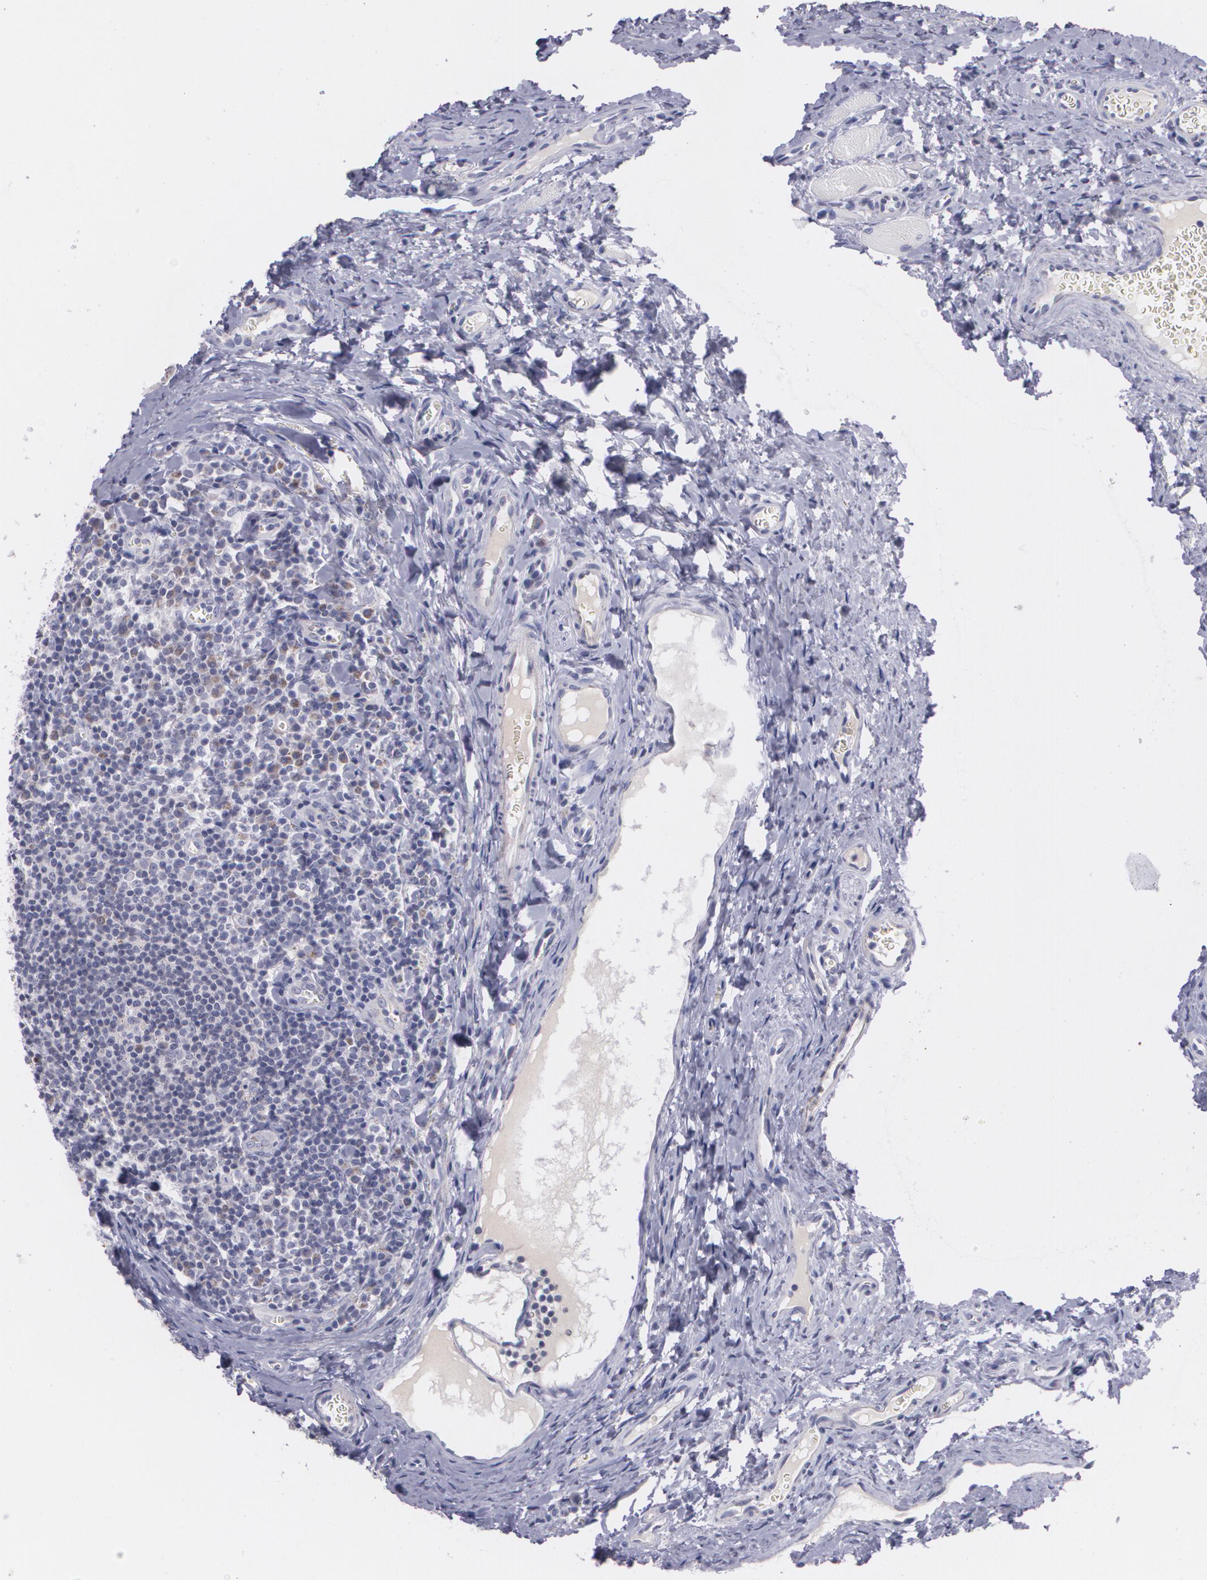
{"staining": {"intensity": "weak", "quantity": "<25%", "location": "cytoplasmic/membranous"}, "tissue": "oral mucosa", "cell_type": "Squamous epithelial cells", "image_type": "normal", "snomed": [{"axis": "morphology", "description": "Normal tissue, NOS"}, {"axis": "topography", "description": "Oral tissue"}], "caption": "There is no significant positivity in squamous epithelial cells of oral mucosa. (Stains: DAB (3,3'-diaminobenzidine) IHC with hematoxylin counter stain, Microscopy: brightfield microscopy at high magnification).", "gene": "CILK1", "patient": {"sex": "male", "age": 20}}